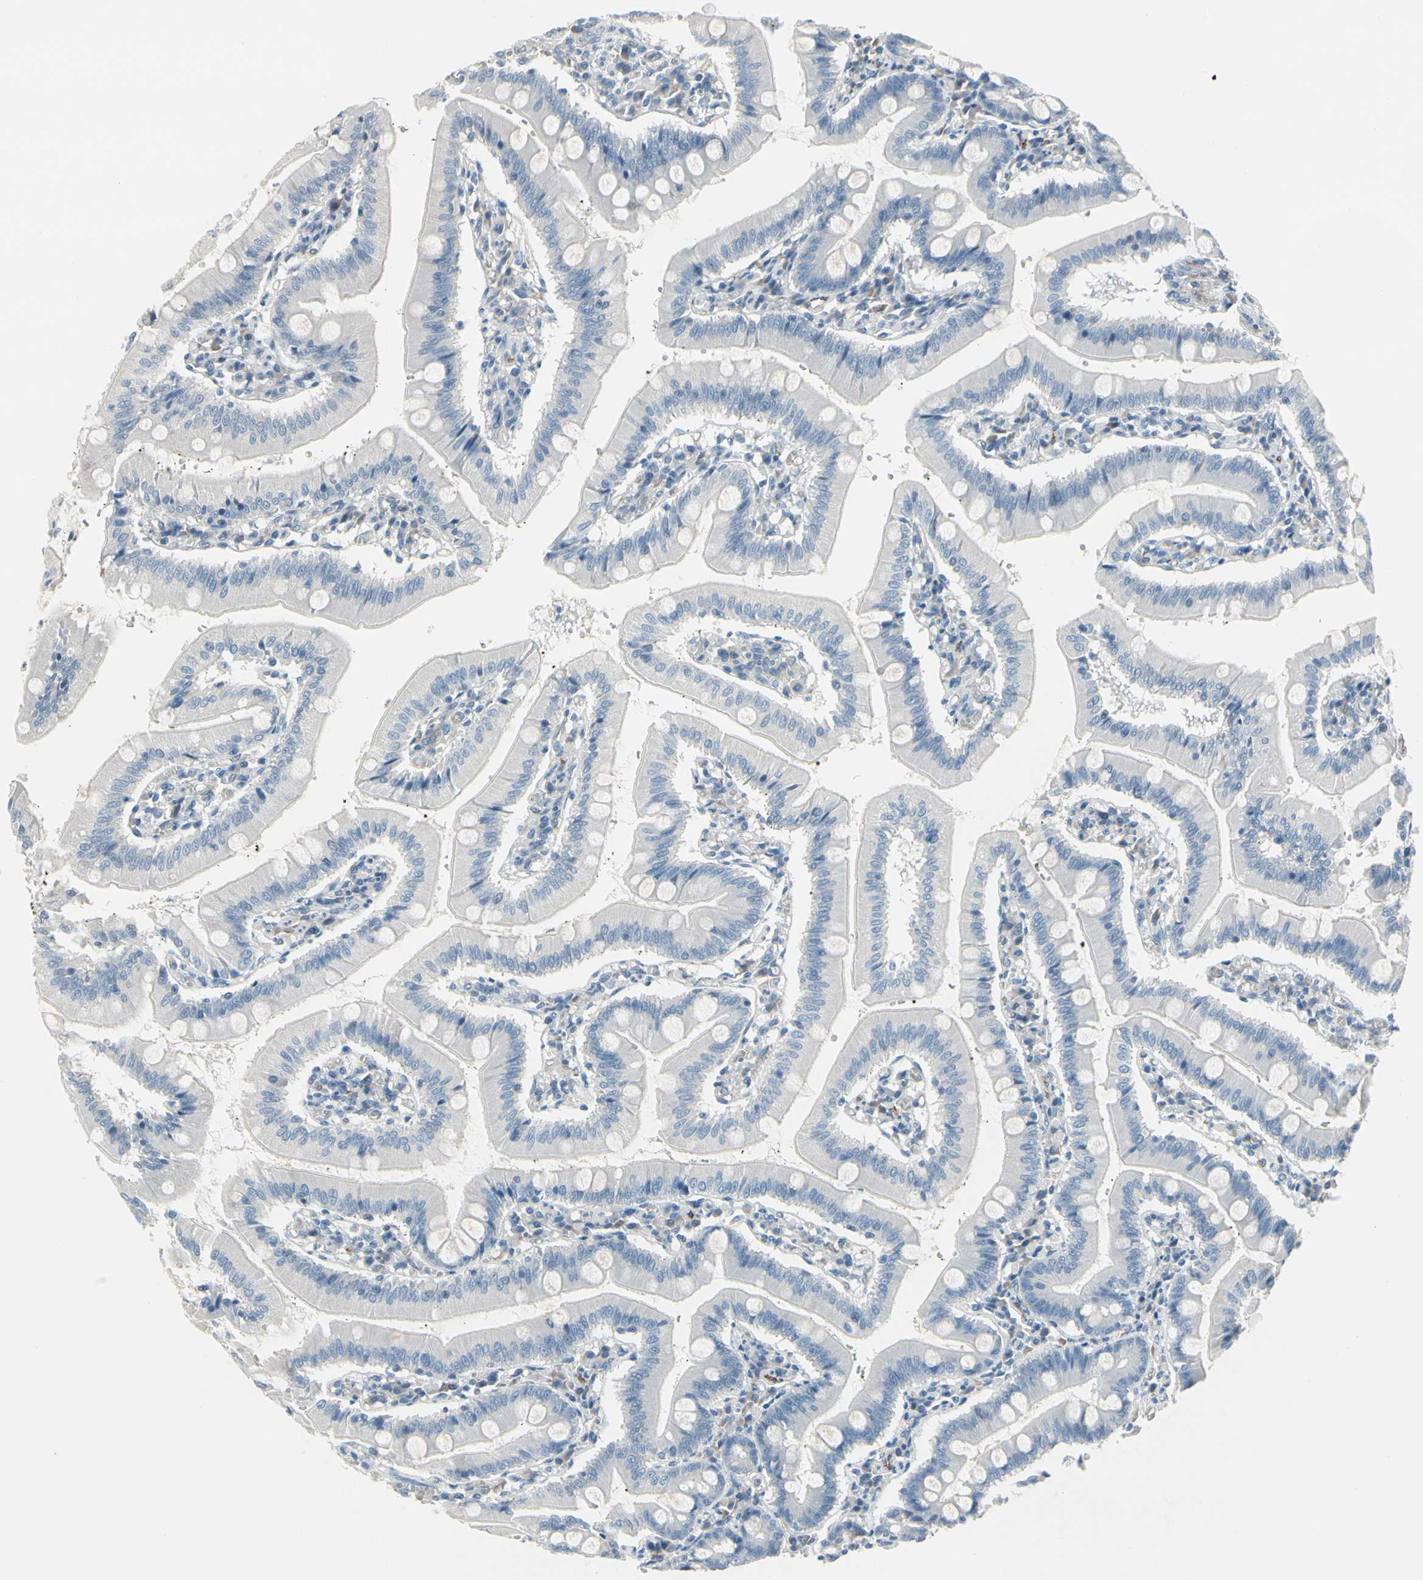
{"staining": {"intensity": "negative", "quantity": "none", "location": "none"}, "tissue": "small intestine", "cell_type": "Glandular cells", "image_type": "normal", "snomed": [{"axis": "morphology", "description": "Normal tissue, NOS"}, {"axis": "topography", "description": "Small intestine"}], "caption": "This is an immunohistochemistry (IHC) micrograph of unremarkable small intestine. There is no positivity in glandular cells.", "gene": "PGR", "patient": {"sex": "male", "age": 71}}